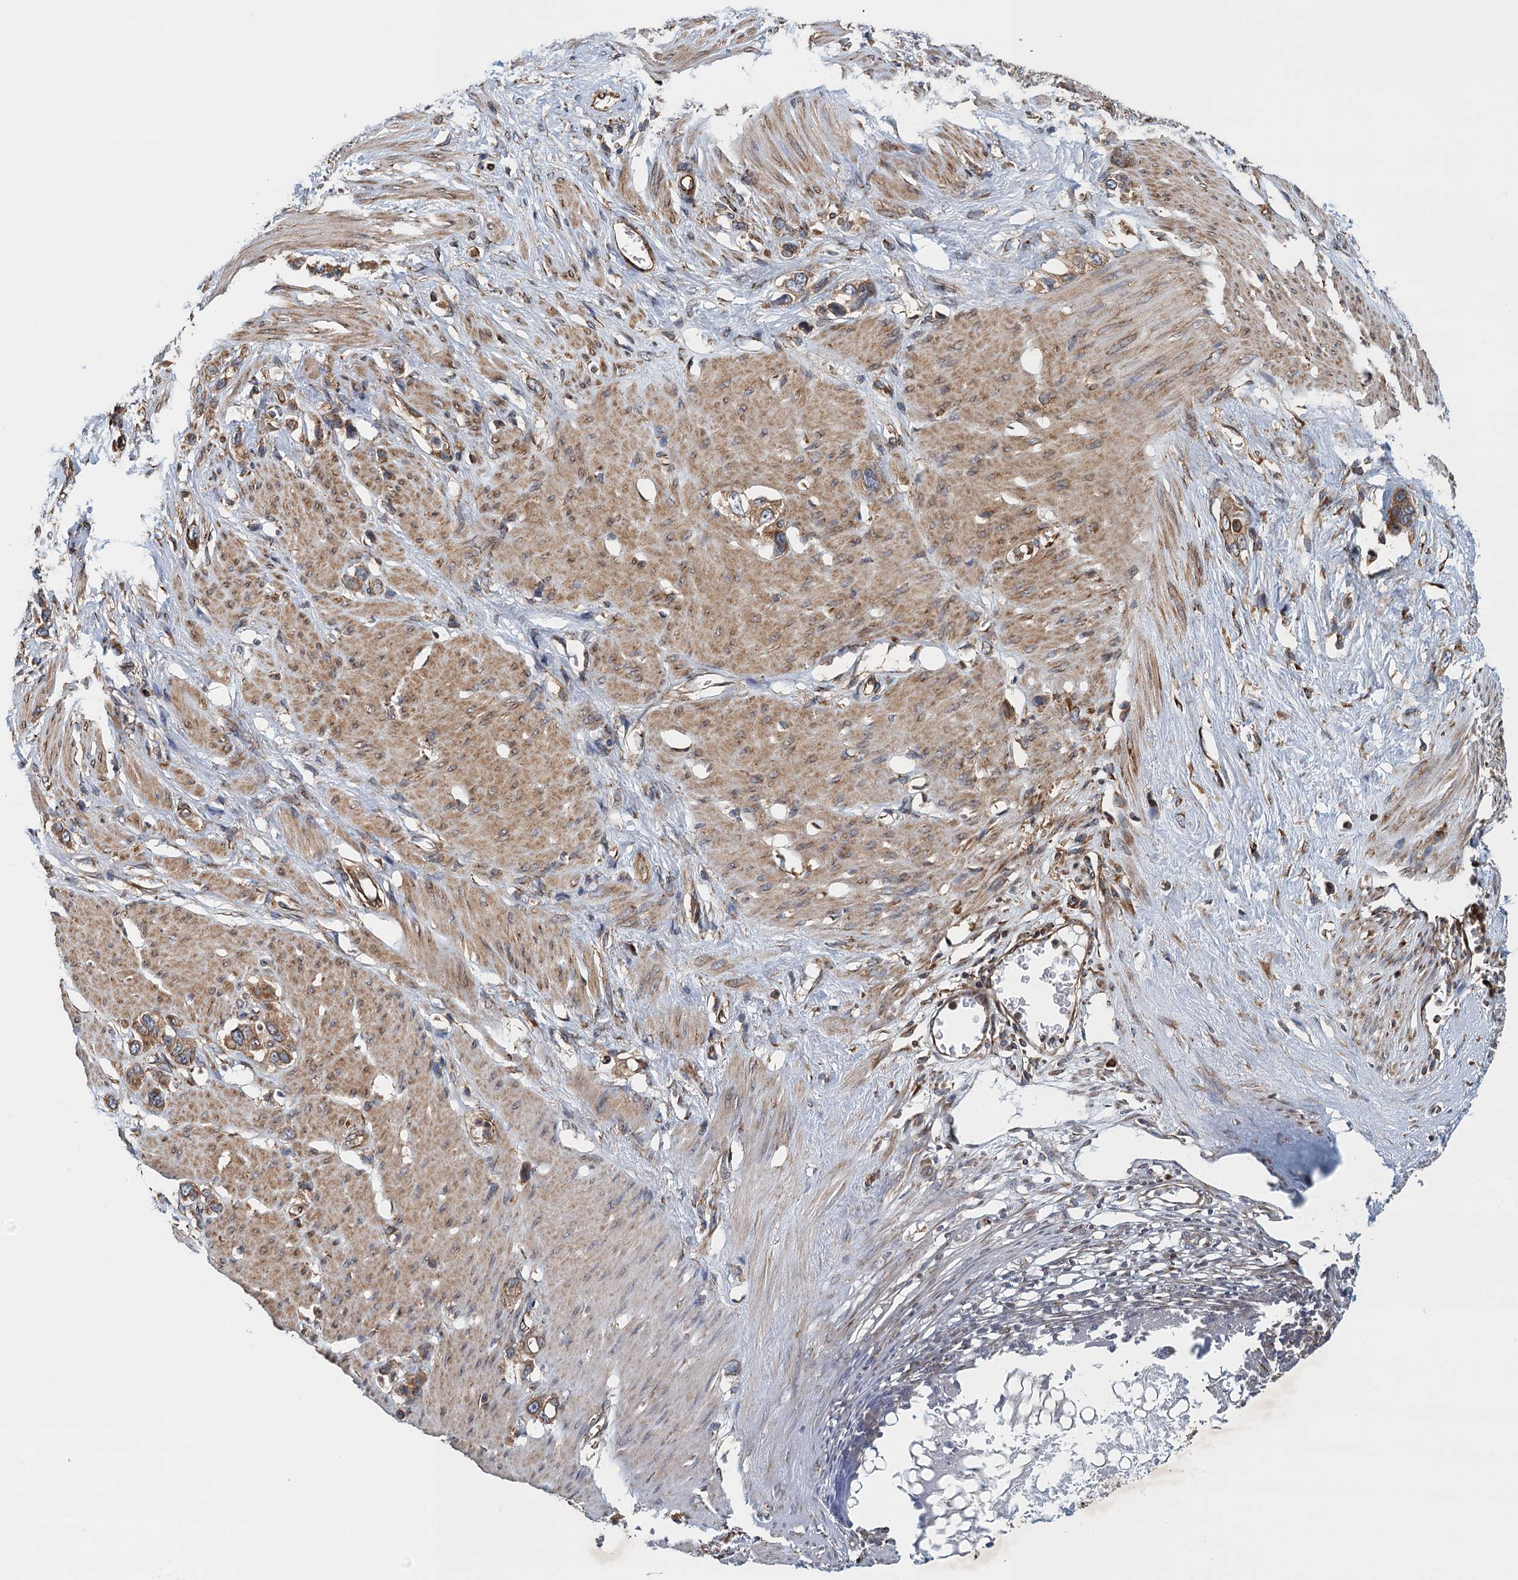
{"staining": {"intensity": "moderate", "quantity": ">75%", "location": "cytoplasmic/membranous"}, "tissue": "stomach cancer", "cell_type": "Tumor cells", "image_type": "cancer", "snomed": [{"axis": "morphology", "description": "Adenocarcinoma, NOS"}, {"axis": "morphology", "description": "Adenocarcinoma, High grade"}, {"axis": "topography", "description": "Stomach, upper"}, {"axis": "topography", "description": "Stomach, lower"}], "caption": "Stomach adenocarcinoma (high-grade) tissue displays moderate cytoplasmic/membranous staining in approximately >75% of tumor cells", "gene": "MDM1", "patient": {"sex": "female", "age": 65}}